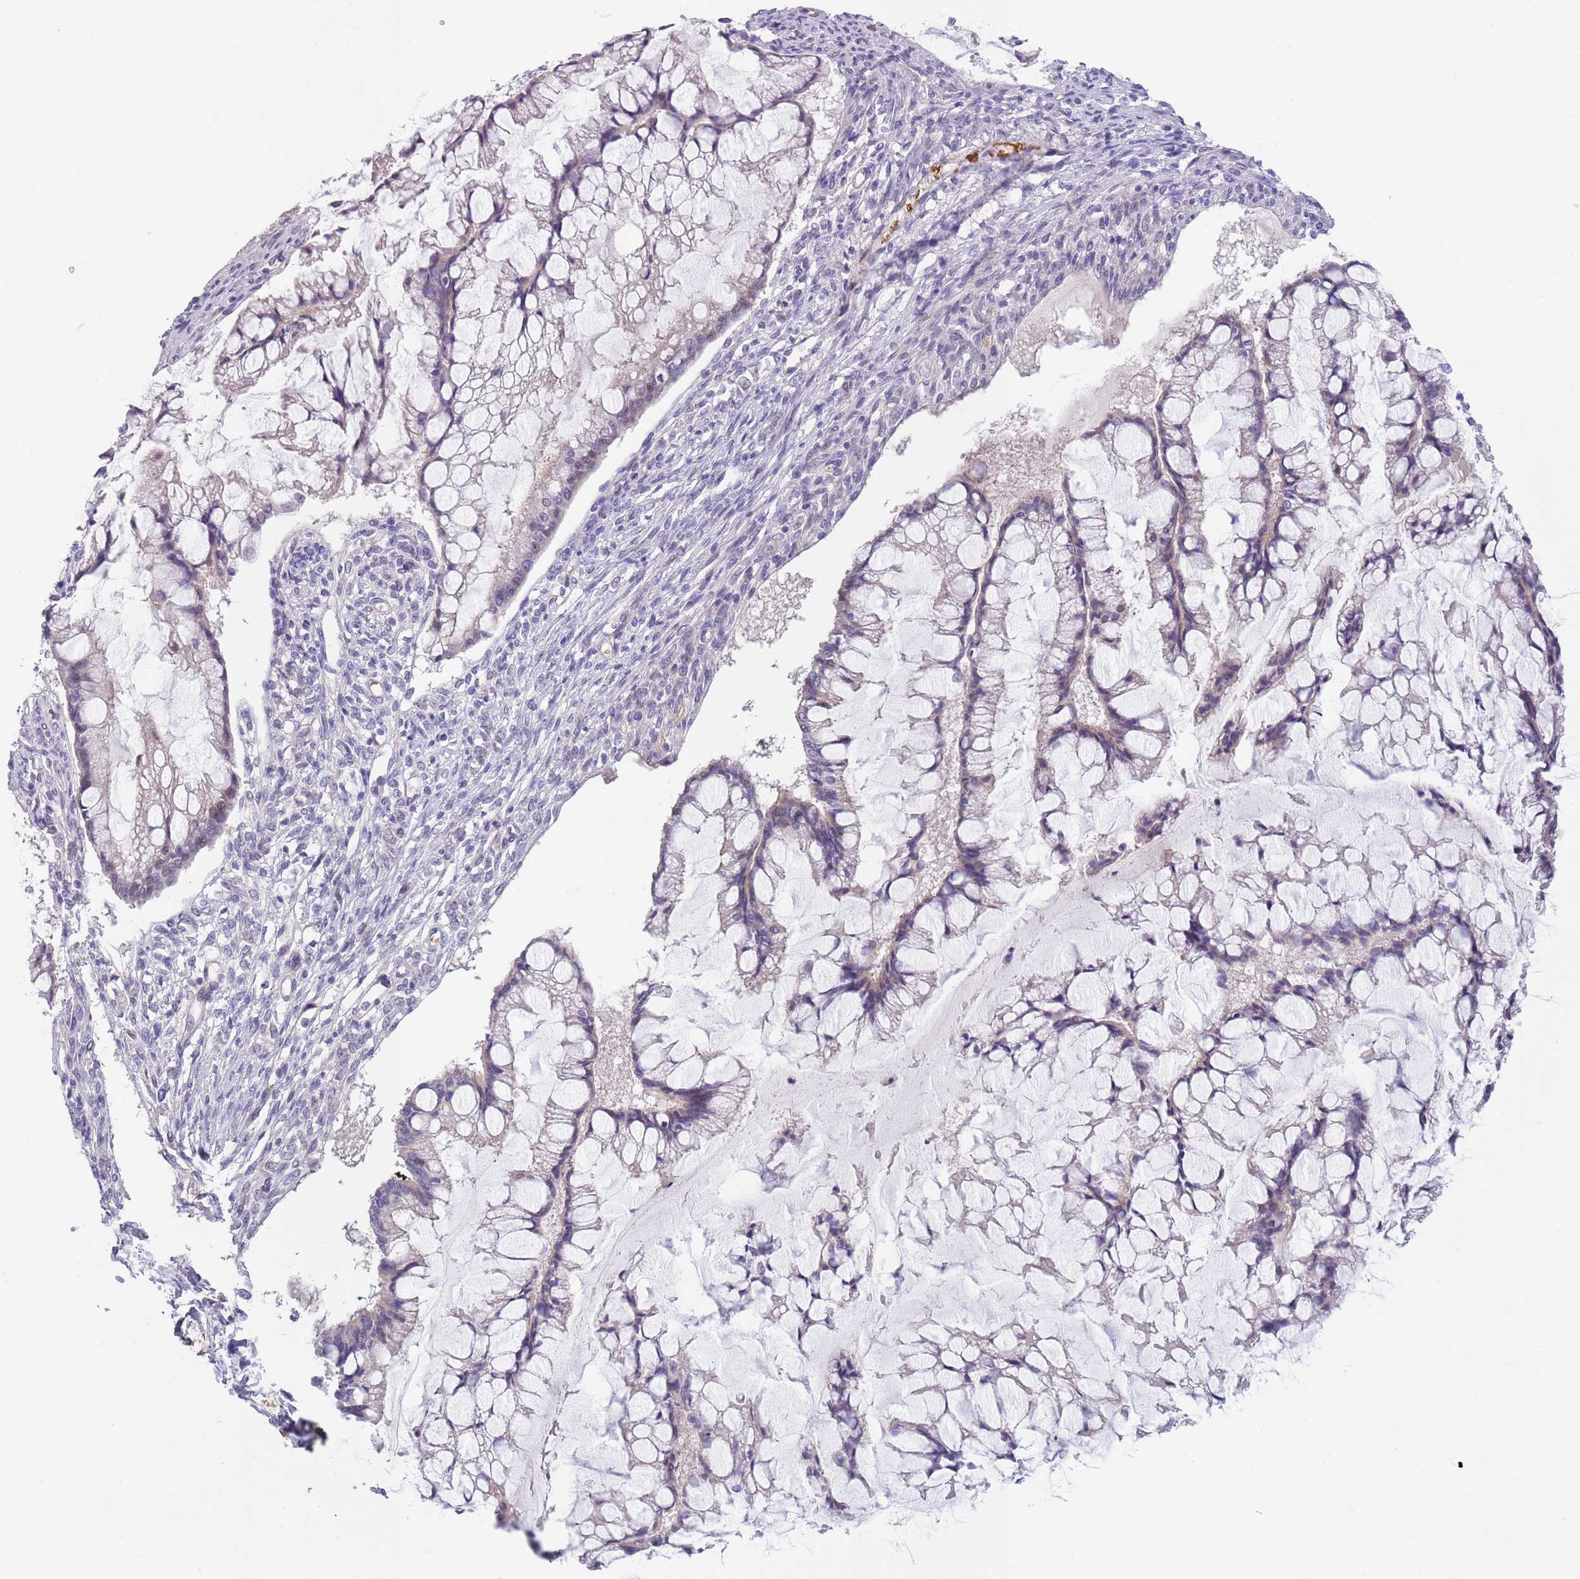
{"staining": {"intensity": "weak", "quantity": "<25%", "location": "cytoplasmic/membranous"}, "tissue": "ovarian cancer", "cell_type": "Tumor cells", "image_type": "cancer", "snomed": [{"axis": "morphology", "description": "Cystadenocarcinoma, mucinous, NOS"}, {"axis": "topography", "description": "Ovary"}], "caption": "DAB immunohistochemical staining of ovarian cancer displays no significant positivity in tumor cells. (DAB (3,3'-diaminobenzidine) immunohistochemistry (IHC) visualized using brightfield microscopy, high magnification).", "gene": "ZNF14", "patient": {"sex": "female", "age": 73}}